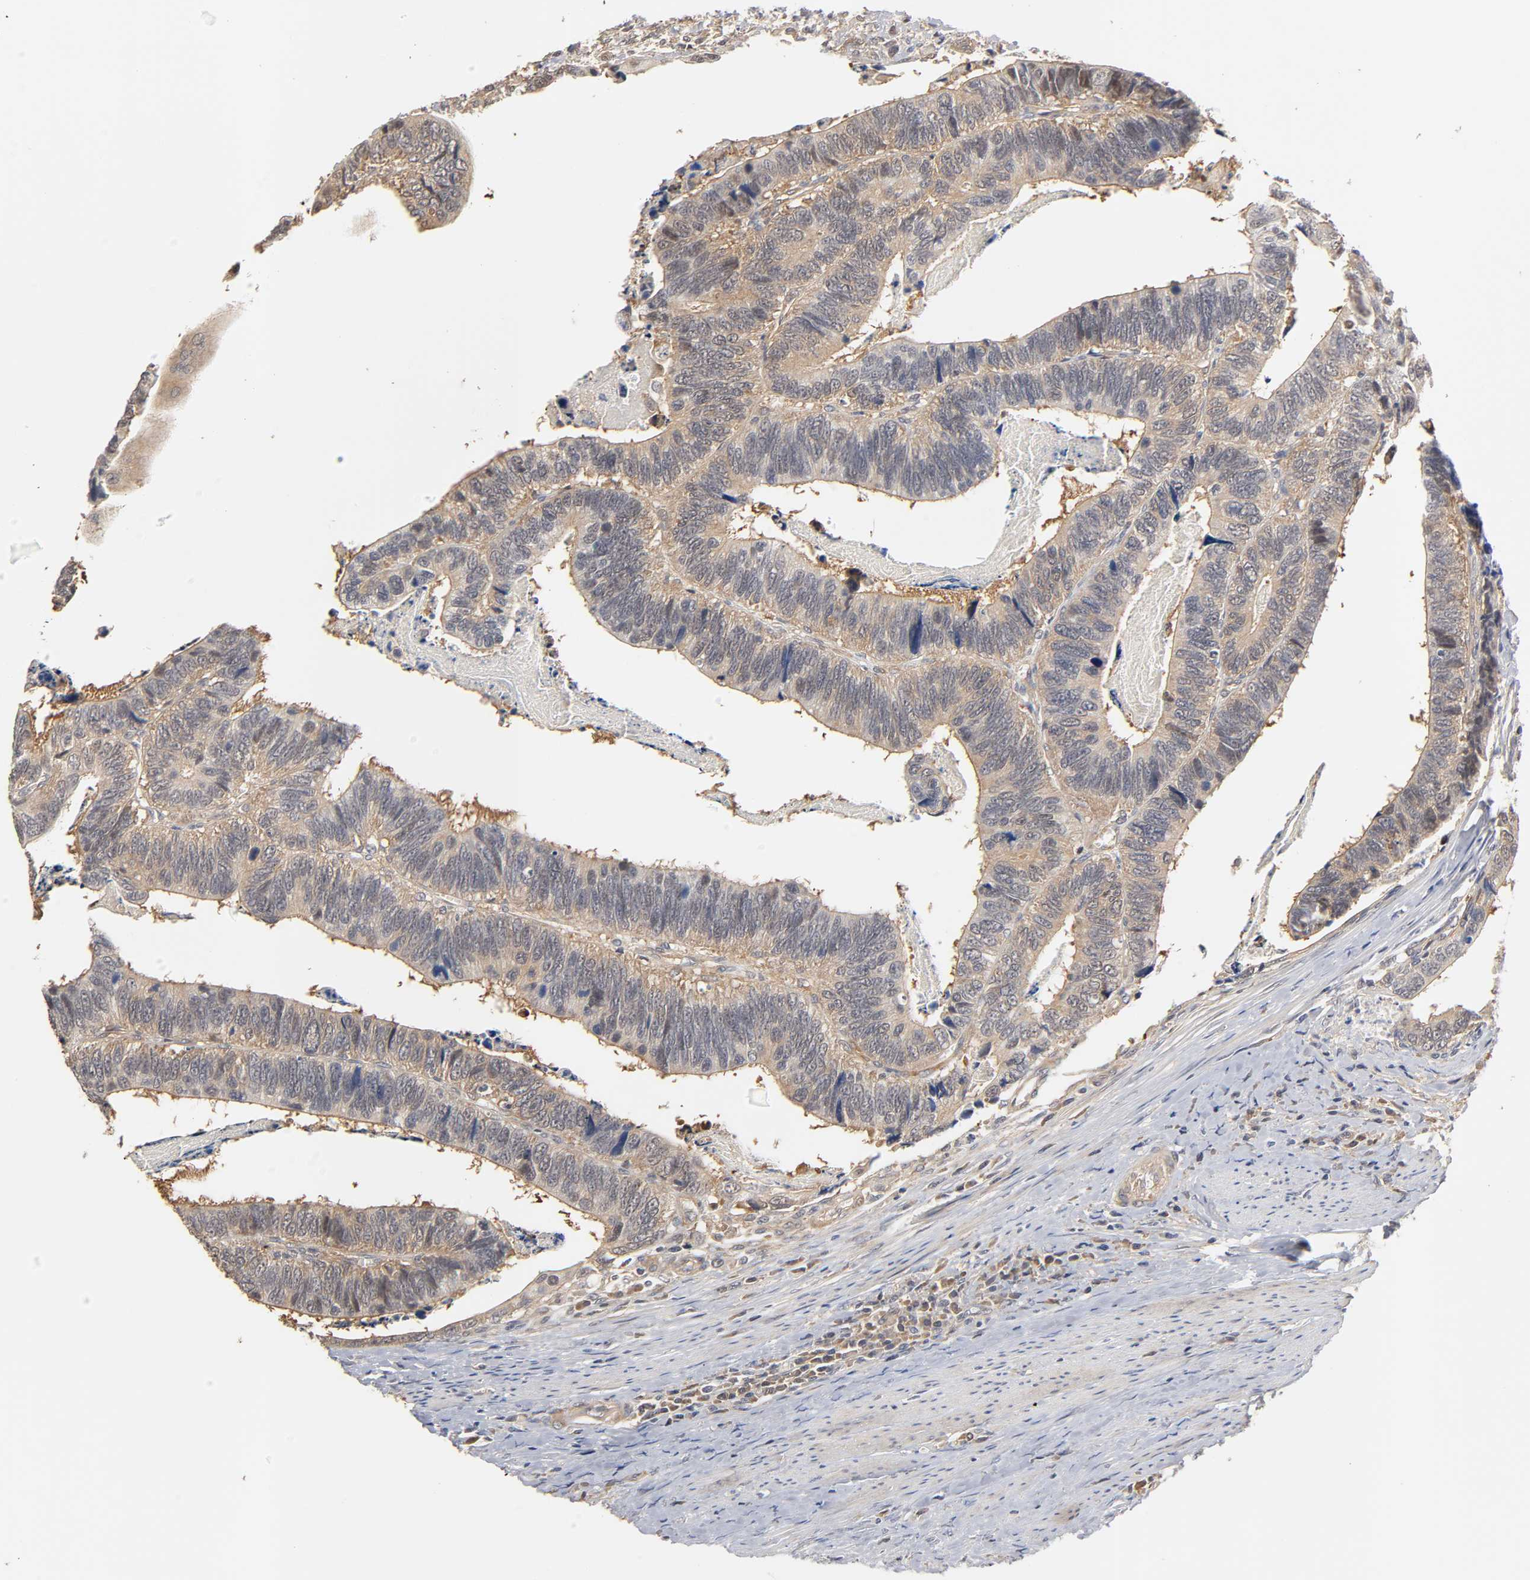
{"staining": {"intensity": "weak", "quantity": ">75%", "location": "cytoplasmic/membranous"}, "tissue": "colorectal cancer", "cell_type": "Tumor cells", "image_type": "cancer", "snomed": [{"axis": "morphology", "description": "Adenocarcinoma, NOS"}, {"axis": "topography", "description": "Colon"}], "caption": "Colorectal adenocarcinoma stained with a brown dye shows weak cytoplasmic/membranous positive expression in about >75% of tumor cells.", "gene": "PDE5A", "patient": {"sex": "male", "age": 72}}